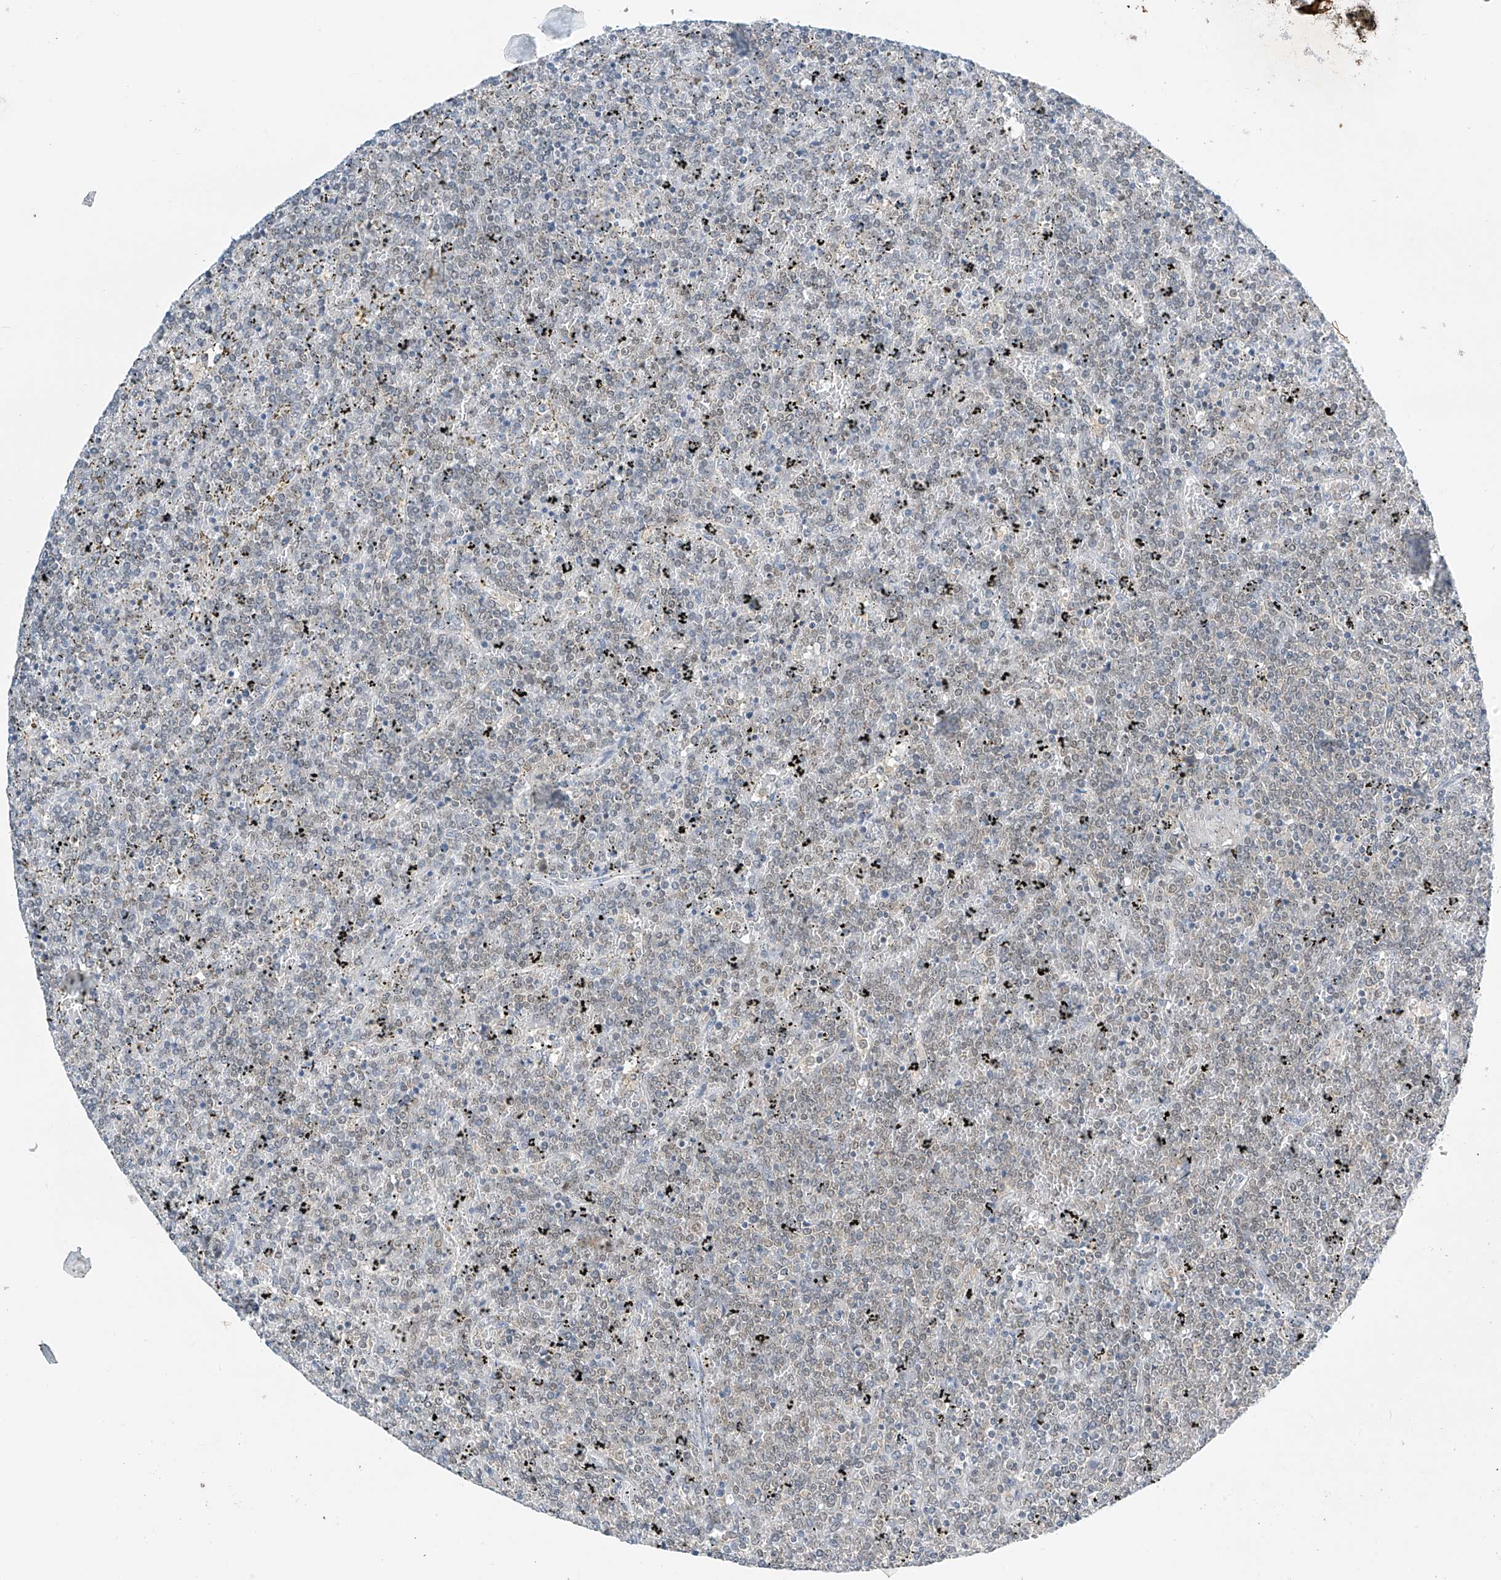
{"staining": {"intensity": "weak", "quantity": "<25%", "location": "nuclear"}, "tissue": "lymphoma", "cell_type": "Tumor cells", "image_type": "cancer", "snomed": [{"axis": "morphology", "description": "Malignant lymphoma, non-Hodgkin's type, Low grade"}, {"axis": "topography", "description": "Spleen"}], "caption": "Immunohistochemical staining of human malignant lymphoma, non-Hodgkin's type (low-grade) exhibits no significant positivity in tumor cells. (DAB (3,3'-diaminobenzidine) immunohistochemistry visualized using brightfield microscopy, high magnification).", "gene": "APLF", "patient": {"sex": "female", "age": 19}}